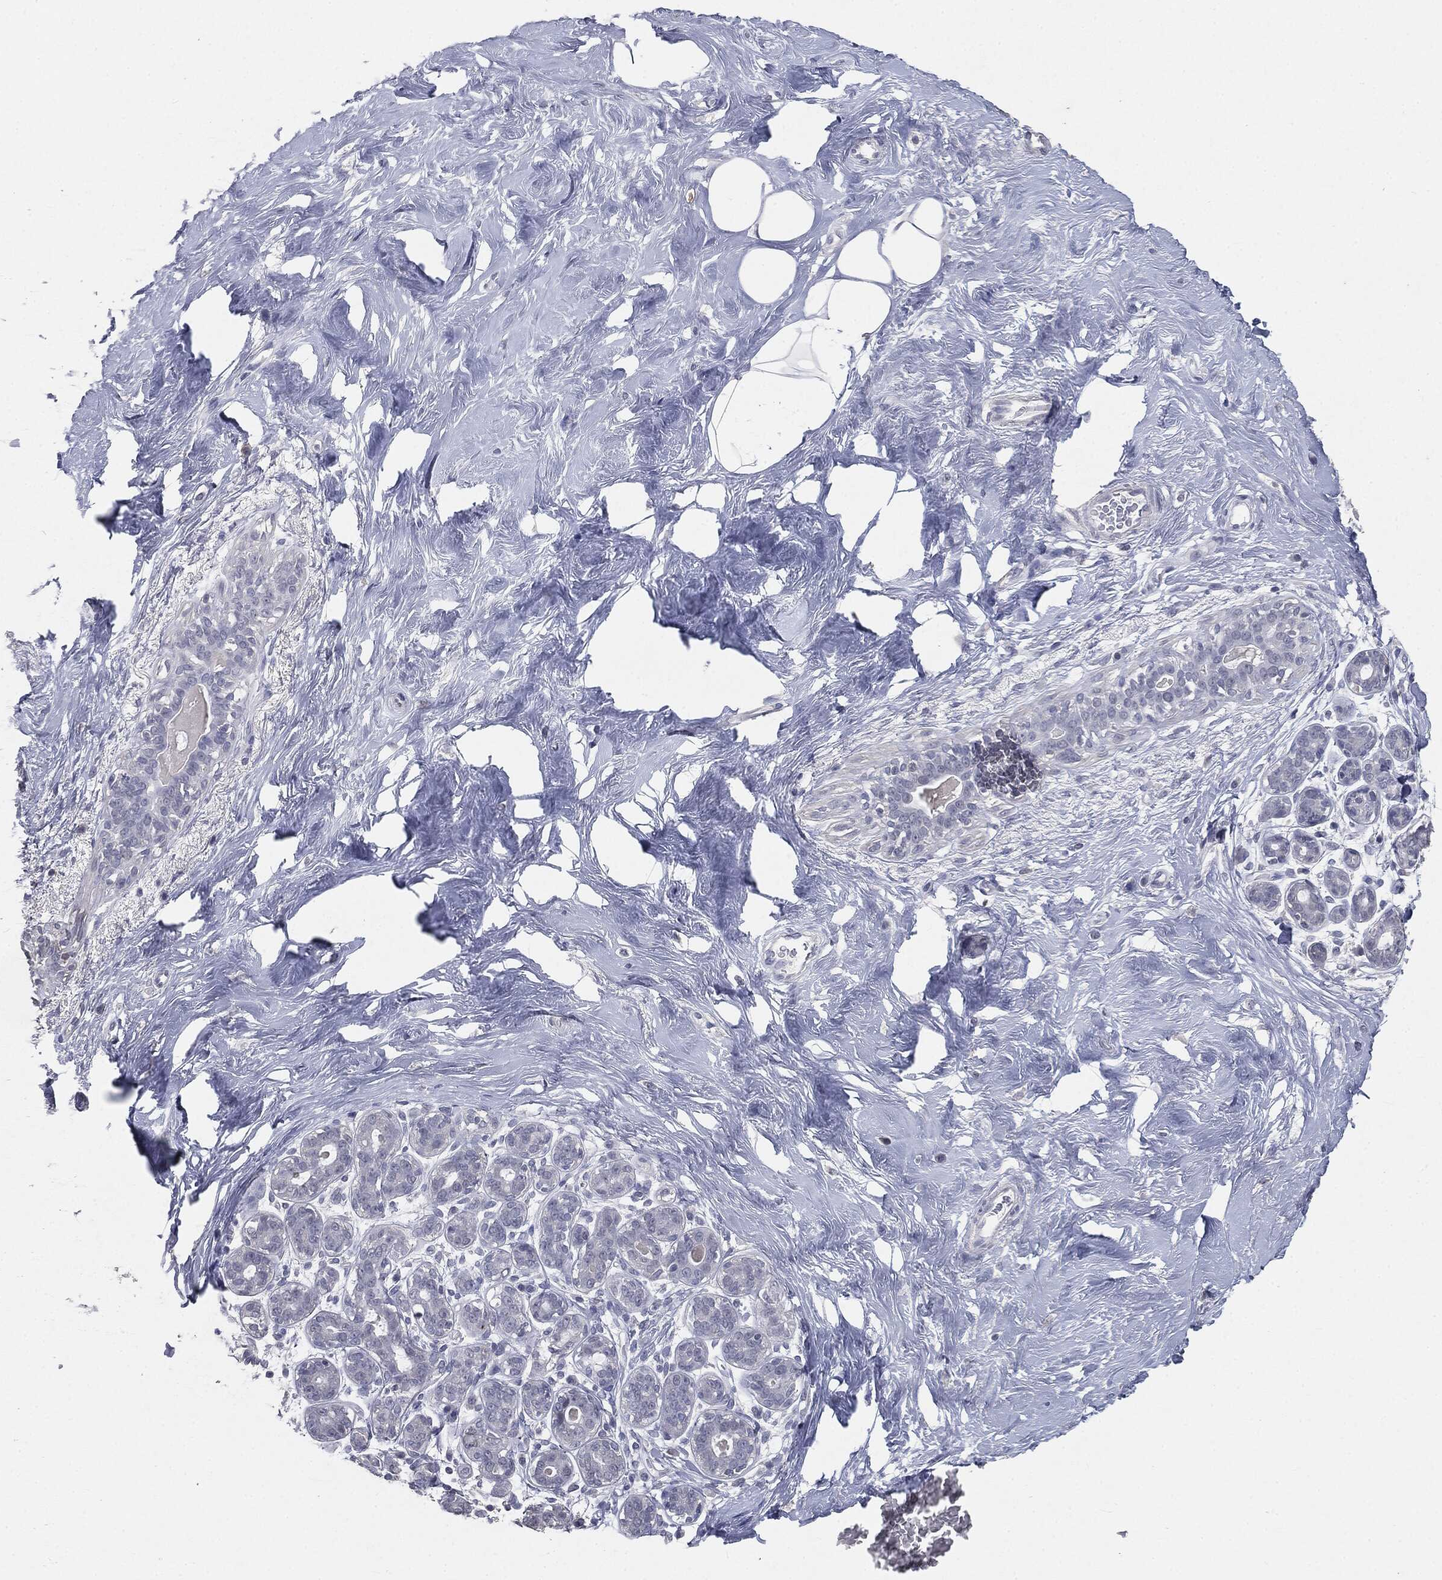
{"staining": {"intensity": "negative", "quantity": "none", "location": "none"}, "tissue": "breast", "cell_type": "Adipocytes", "image_type": "normal", "snomed": [{"axis": "morphology", "description": "Normal tissue, NOS"}, {"axis": "topography", "description": "Breast"}], "caption": "Adipocytes show no significant protein positivity in normal breast.", "gene": "SLC2A2", "patient": {"sex": "female", "age": 43}}